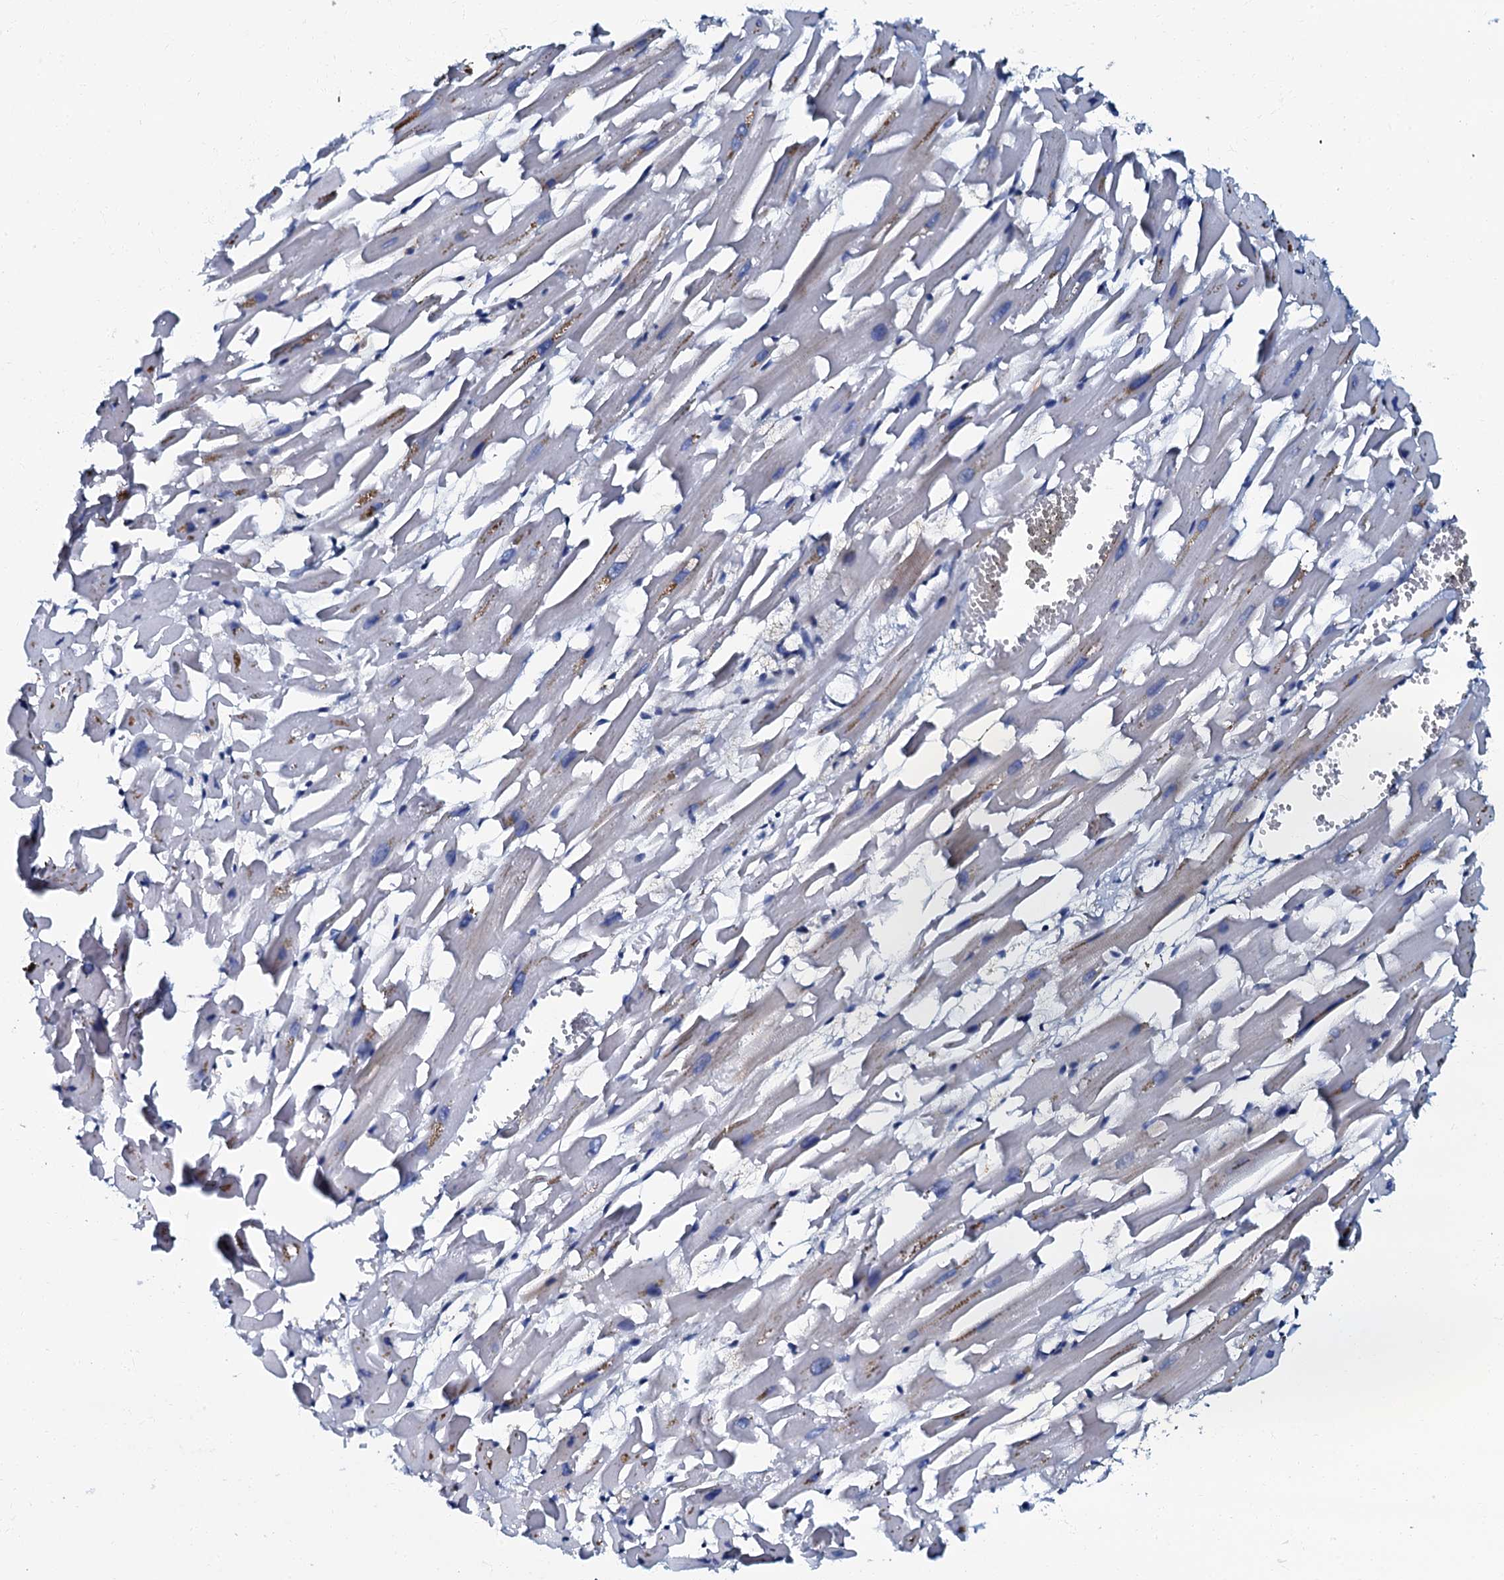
{"staining": {"intensity": "weak", "quantity": "25%-75%", "location": "cytoplasmic/membranous"}, "tissue": "heart muscle", "cell_type": "Cardiomyocytes", "image_type": "normal", "snomed": [{"axis": "morphology", "description": "Normal tissue, NOS"}, {"axis": "topography", "description": "Heart"}], "caption": "Protein staining of normal heart muscle reveals weak cytoplasmic/membranous positivity in approximately 25%-75% of cardiomyocytes.", "gene": "MFSD5", "patient": {"sex": "female", "age": 64}}